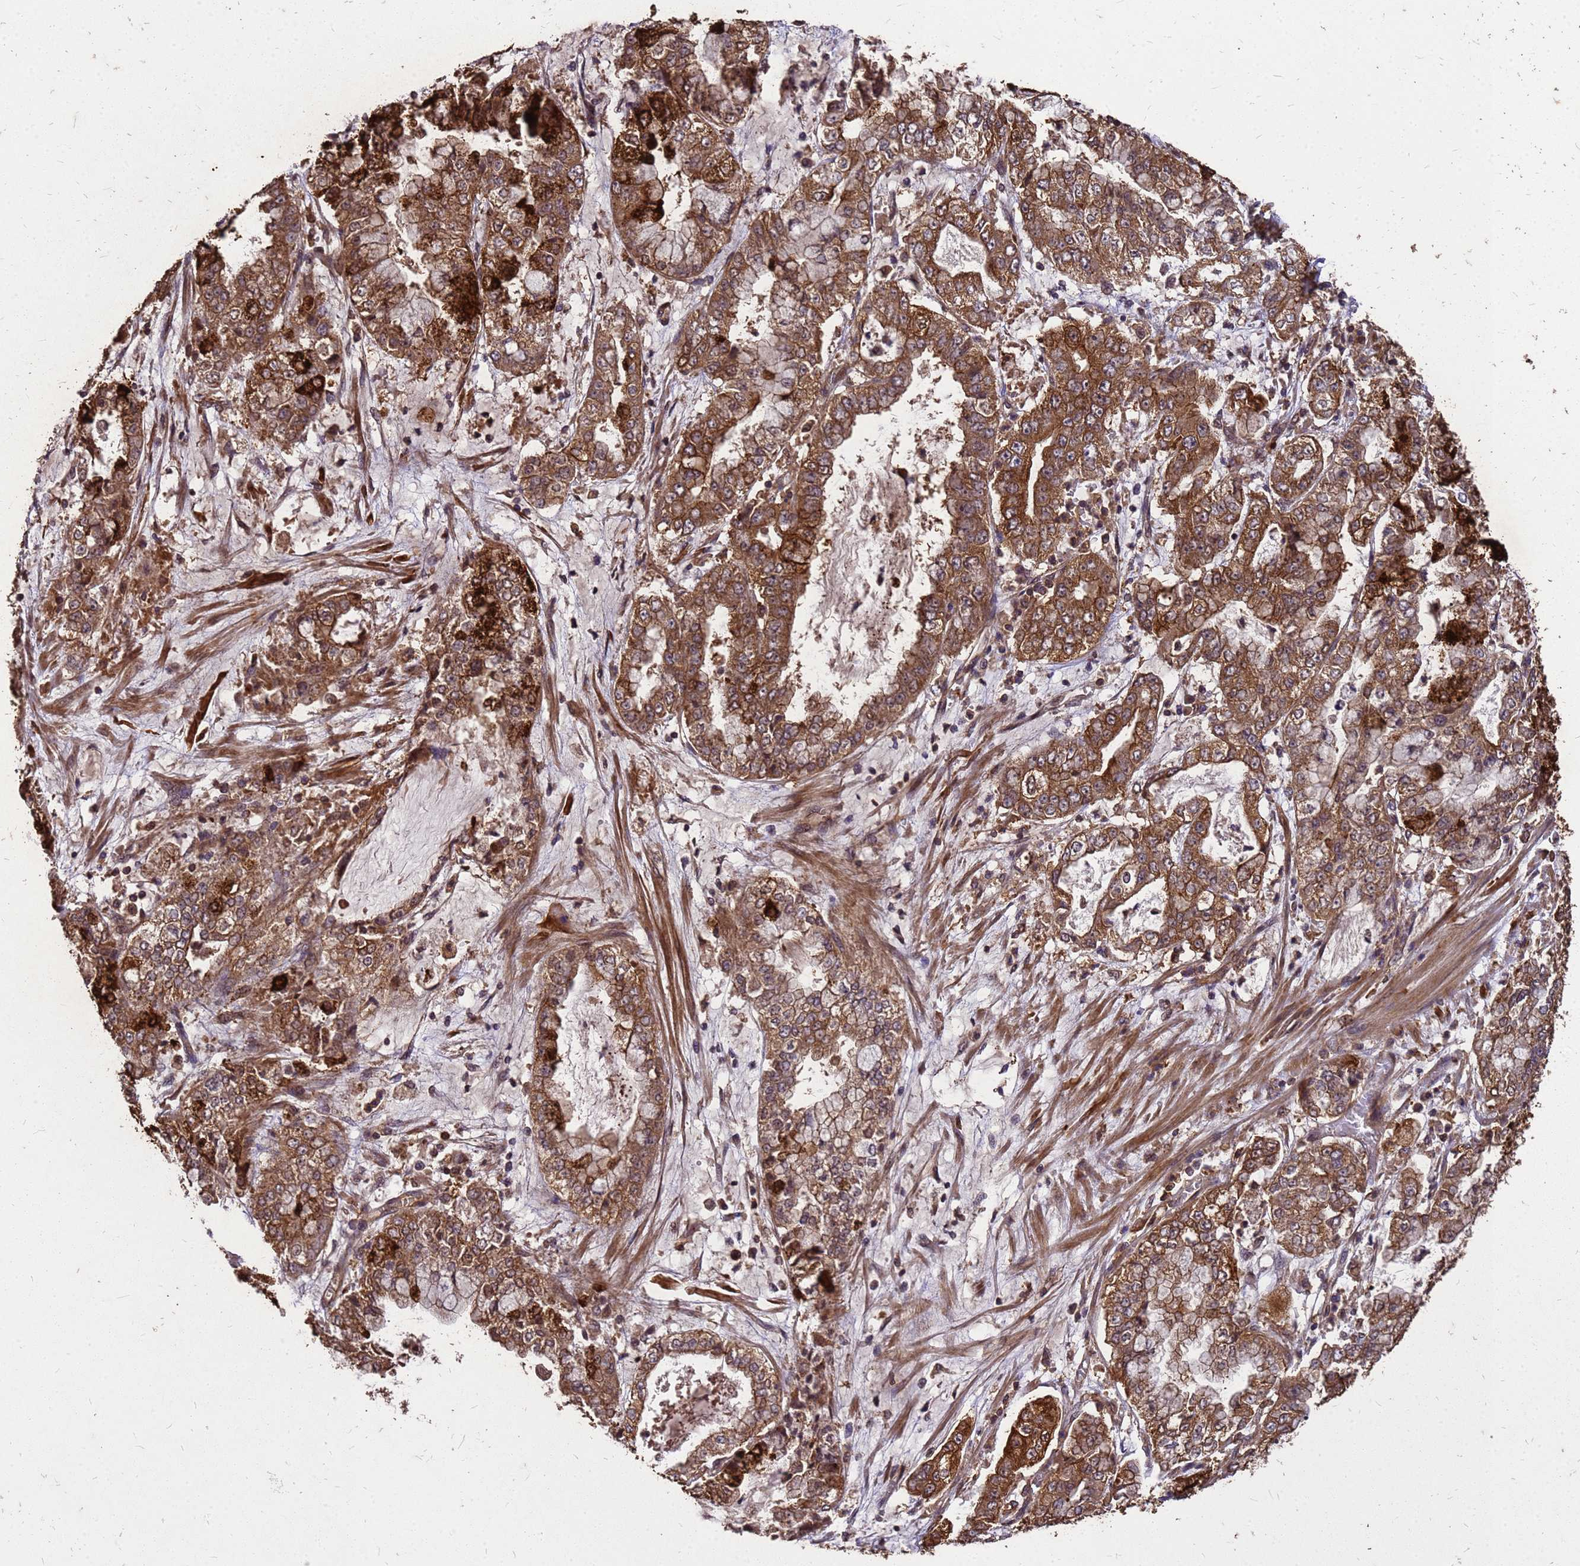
{"staining": {"intensity": "moderate", "quantity": ">75%", "location": "cytoplasmic/membranous"}, "tissue": "stomach cancer", "cell_type": "Tumor cells", "image_type": "cancer", "snomed": [{"axis": "morphology", "description": "Adenocarcinoma, NOS"}, {"axis": "topography", "description": "Stomach"}], "caption": "Stomach cancer stained with DAB IHC displays medium levels of moderate cytoplasmic/membranous staining in about >75% of tumor cells.", "gene": "ZNF618", "patient": {"sex": "male", "age": 76}}